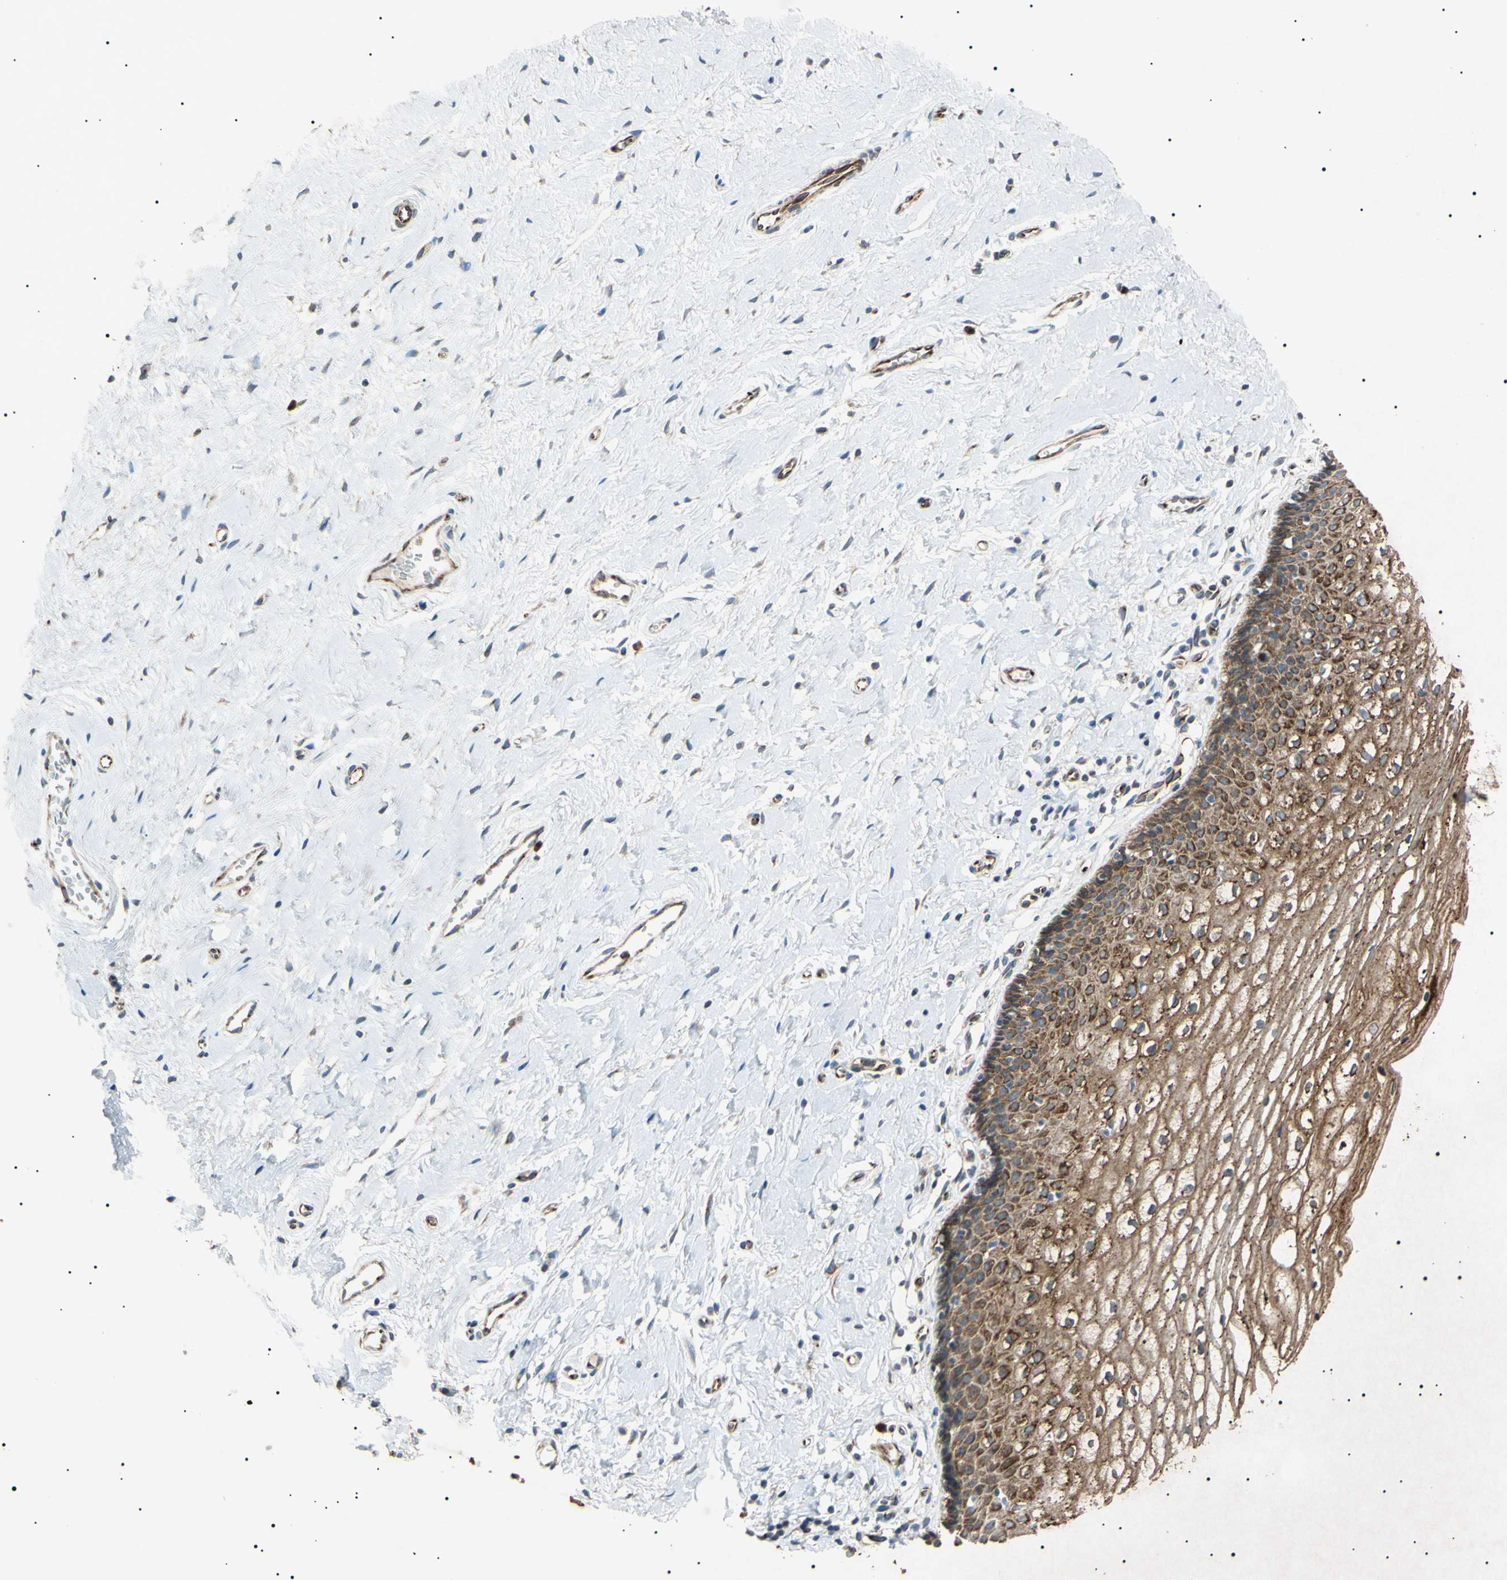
{"staining": {"intensity": "moderate", "quantity": ">75%", "location": "cytoplasmic/membranous"}, "tissue": "vagina", "cell_type": "Squamous epithelial cells", "image_type": "normal", "snomed": [{"axis": "morphology", "description": "Normal tissue, NOS"}, {"axis": "topography", "description": "Soft tissue"}, {"axis": "topography", "description": "Vagina"}], "caption": "Squamous epithelial cells show medium levels of moderate cytoplasmic/membranous positivity in approximately >75% of cells in benign vagina. (IHC, brightfield microscopy, high magnification).", "gene": "TUBB4A", "patient": {"sex": "female", "age": 61}}